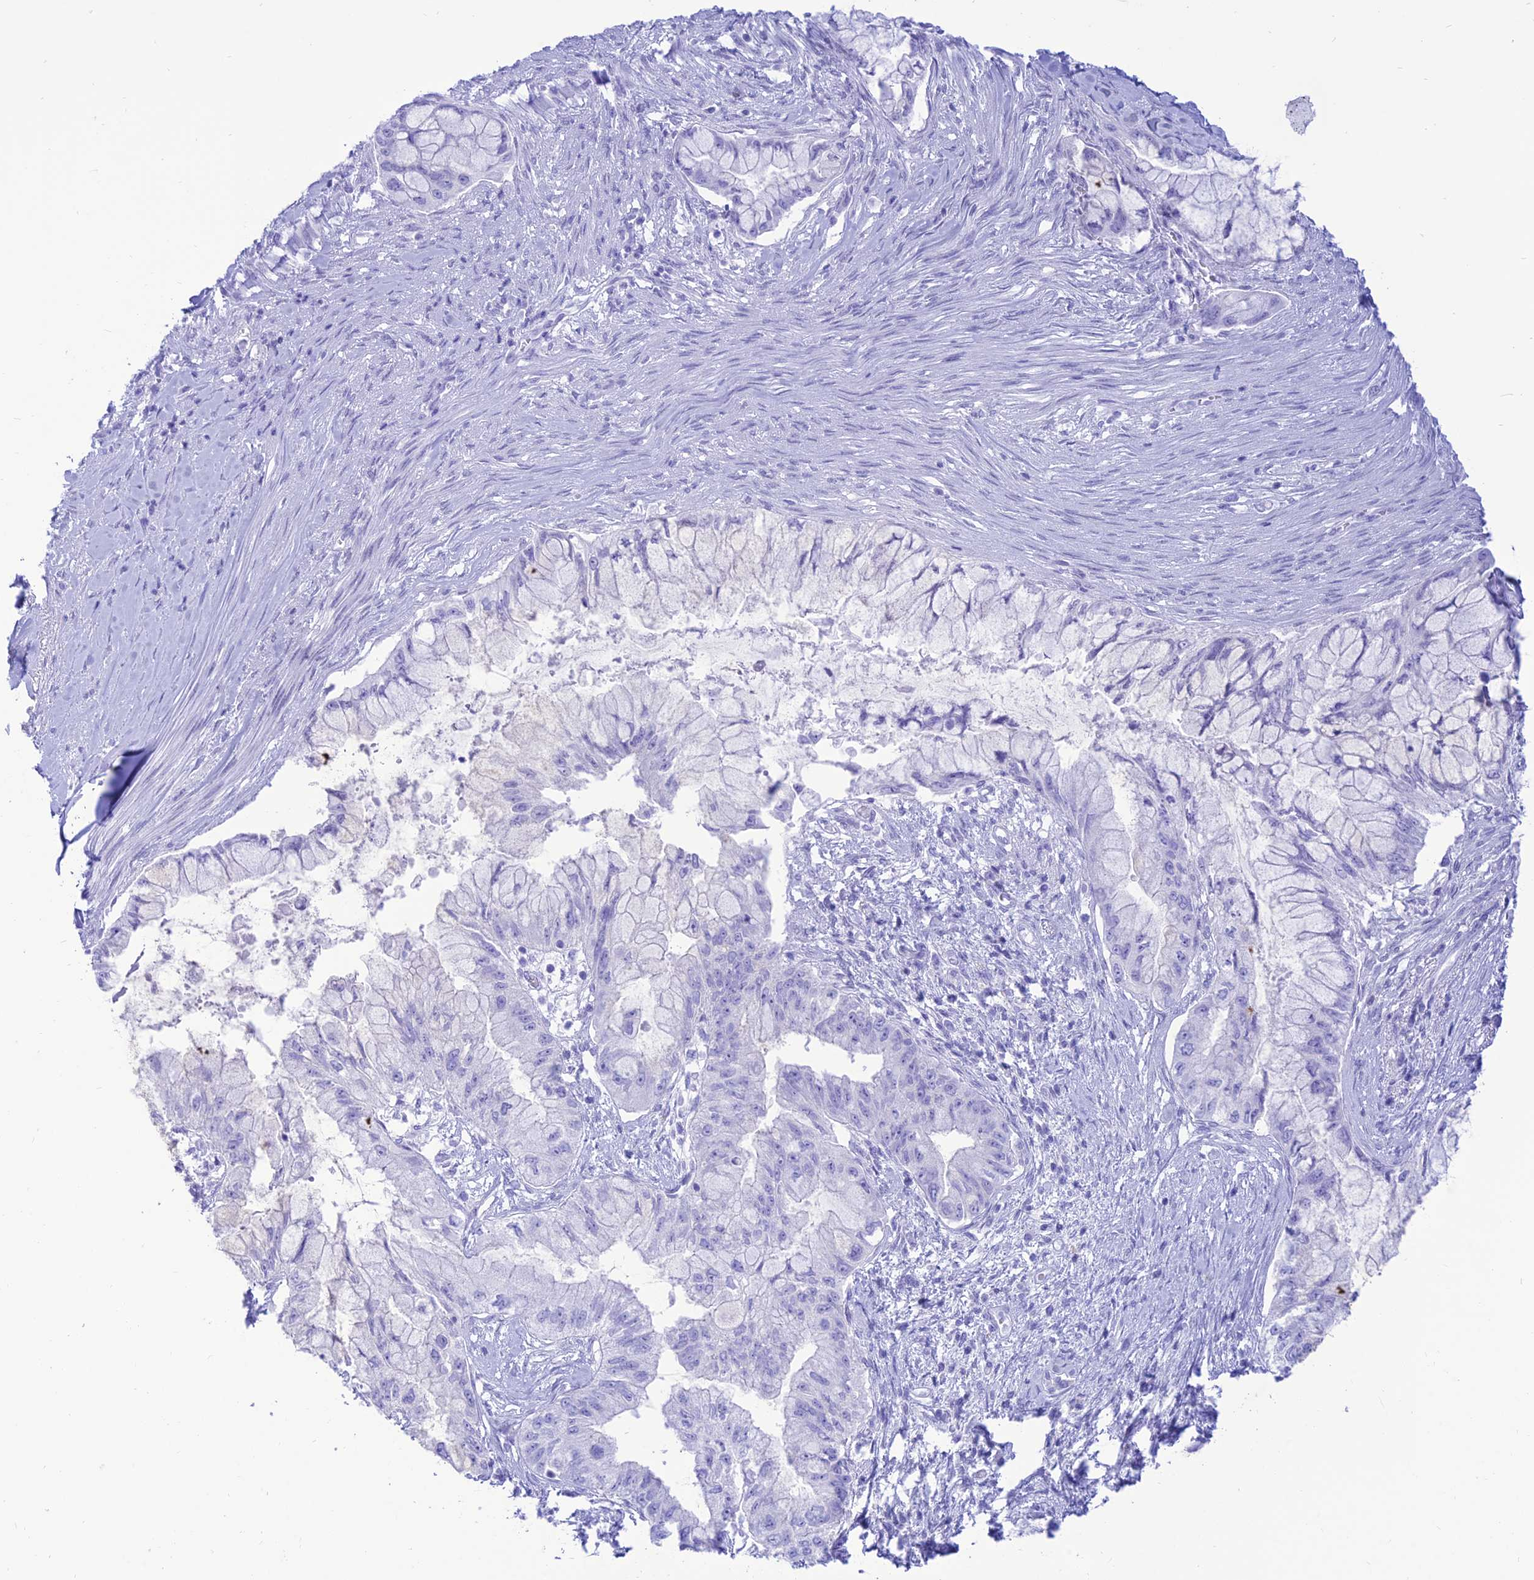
{"staining": {"intensity": "negative", "quantity": "none", "location": "none"}, "tissue": "pancreatic cancer", "cell_type": "Tumor cells", "image_type": "cancer", "snomed": [{"axis": "morphology", "description": "Adenocarcinoma, NOS"}, {"axis": "topography", "description": "Pancreas"}], "caption": "Immunohistochemistry (IHC) of human pancreatic adenocarcinoma reveals no staining in tumor cells.", "gene": "PRNP", "patient": {"sex": "male", "age": 48}}